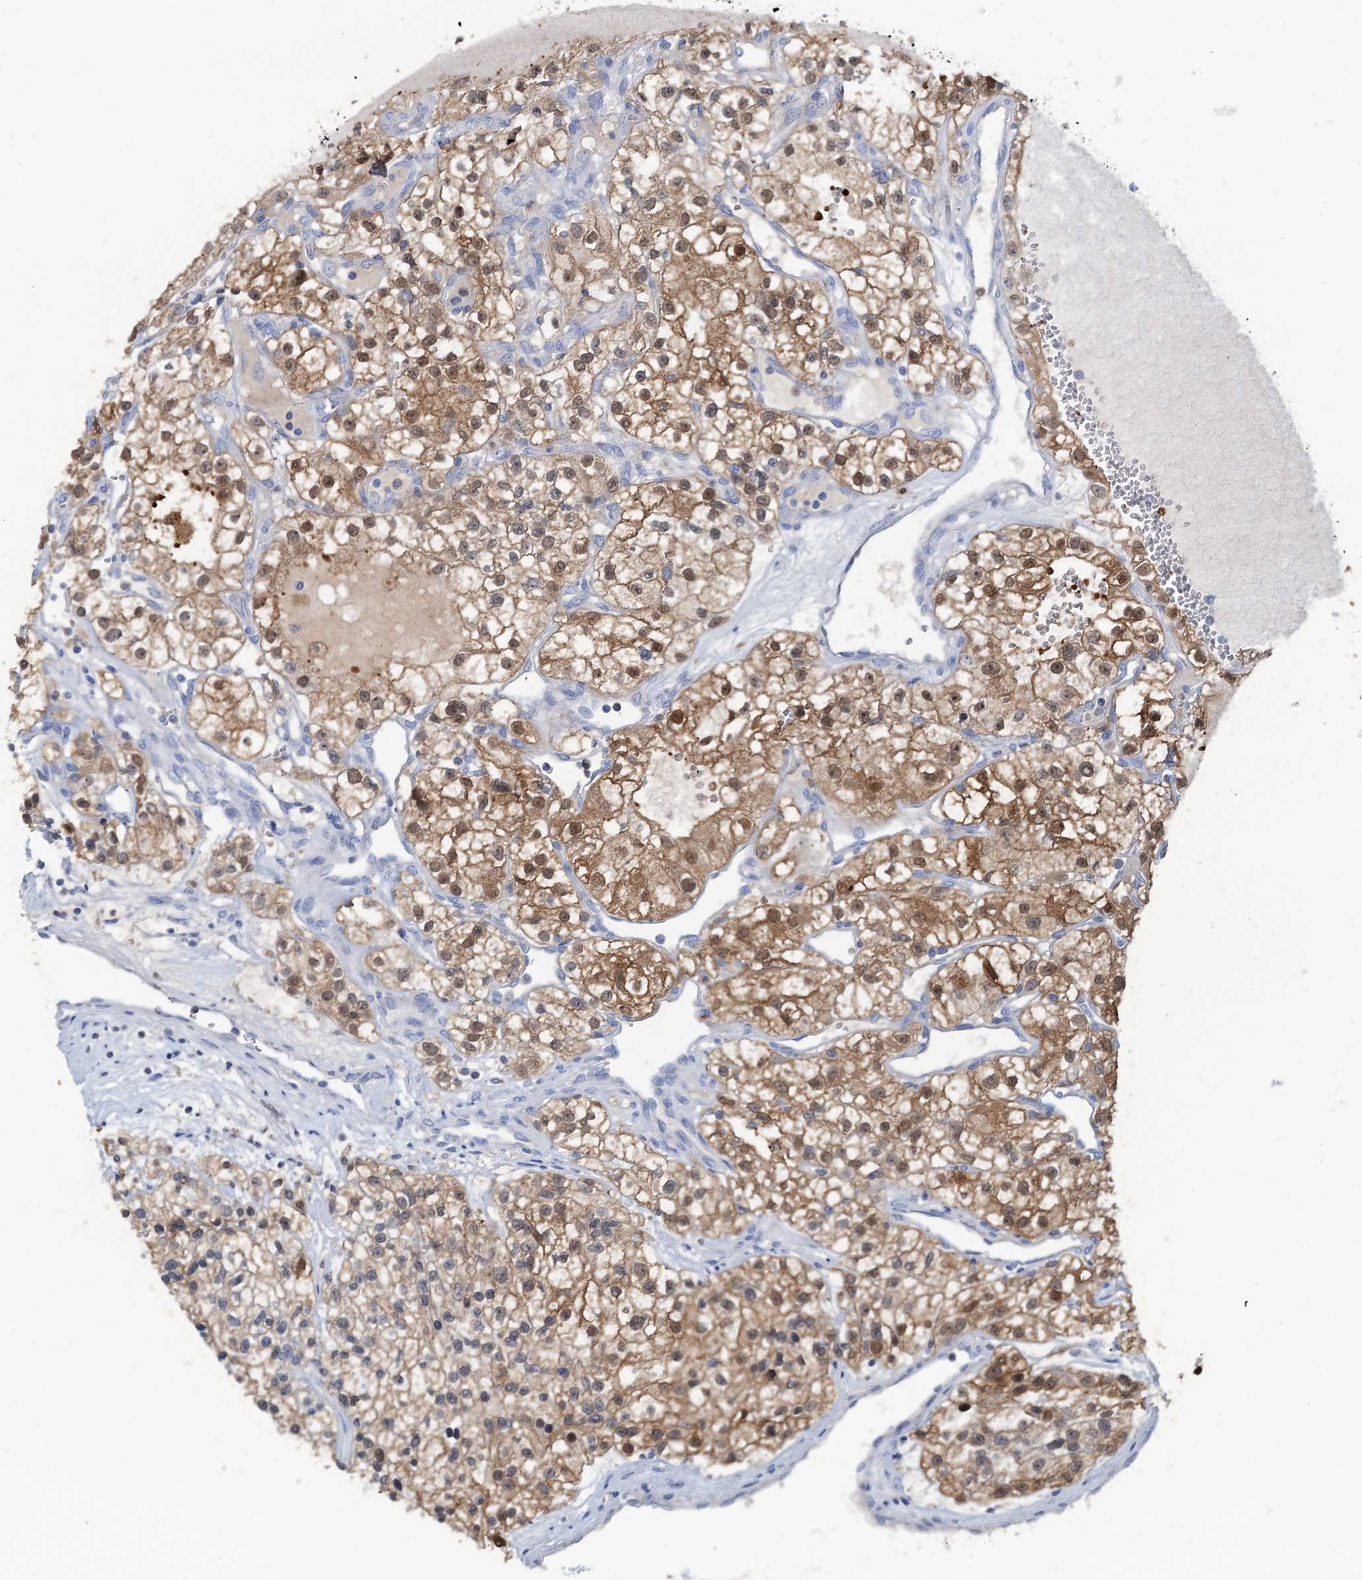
{"staining": {"intensity": "moderate", "quantity": ">75%", "location": "cytoplasmic/membranous,nuclear"}, "tissue": "renal cancer", "cell_type": "Tumor cells", "image_type": "cancer", "snomed": [{"axis": "morphology", "description": "Adenocarcinoma, NOS"}, {"axis": "topography", "description": "Kidney"}], "caption": "The micrograph displays a brown stain indicating the presence of a protein in the cytoplasmic/membranous and nuclear of tumor cells in renal adenocarcinoma.", "gene": "FAH", "patient": {"sex": "female", "age": 57}}